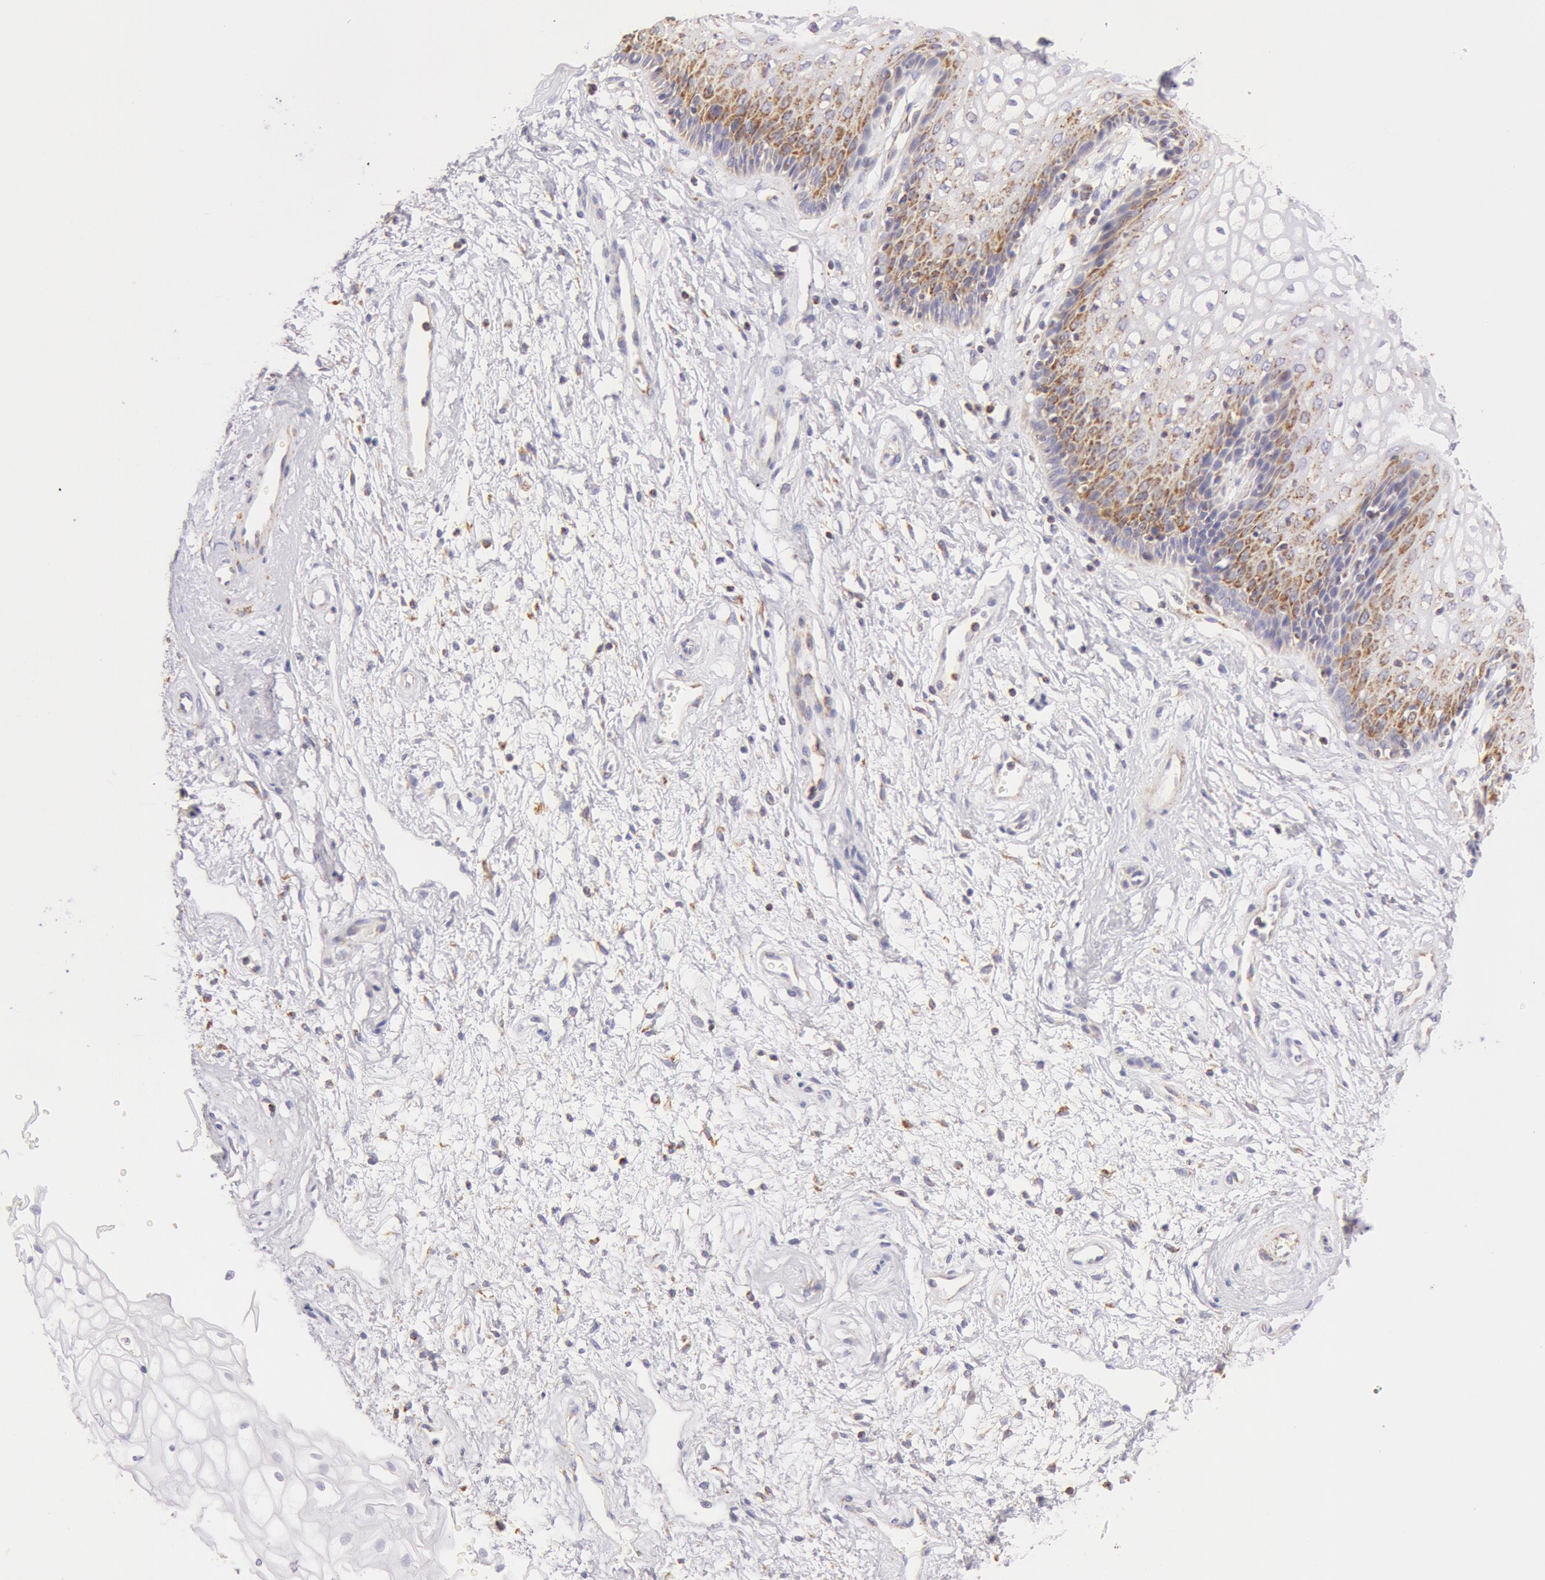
{"staining": {"intensity": "moderate", "quantity": "25%-75%", "location": "cytoplasmic/membranous"}, "tissue": "vagina", "cell_type": "Squamous epithelial cells", "image_type": "normal", "snomed": [{"axis": "morphology", "description": "Normal tissue, NOS"}, {"axis": "topography", "description": "Vagina"}], "caption": "The histopathology image demonstrates staining of unremarkable vagina, revealing moderate cytoplasmic/membranous protein staining (brown color) within squamous epithelial cells. (brown staining indicates protein expression, while blue staining denotes nuclei).", "gene": "ATP5F1B", "patient": {"sex": "female", "age": 34}}